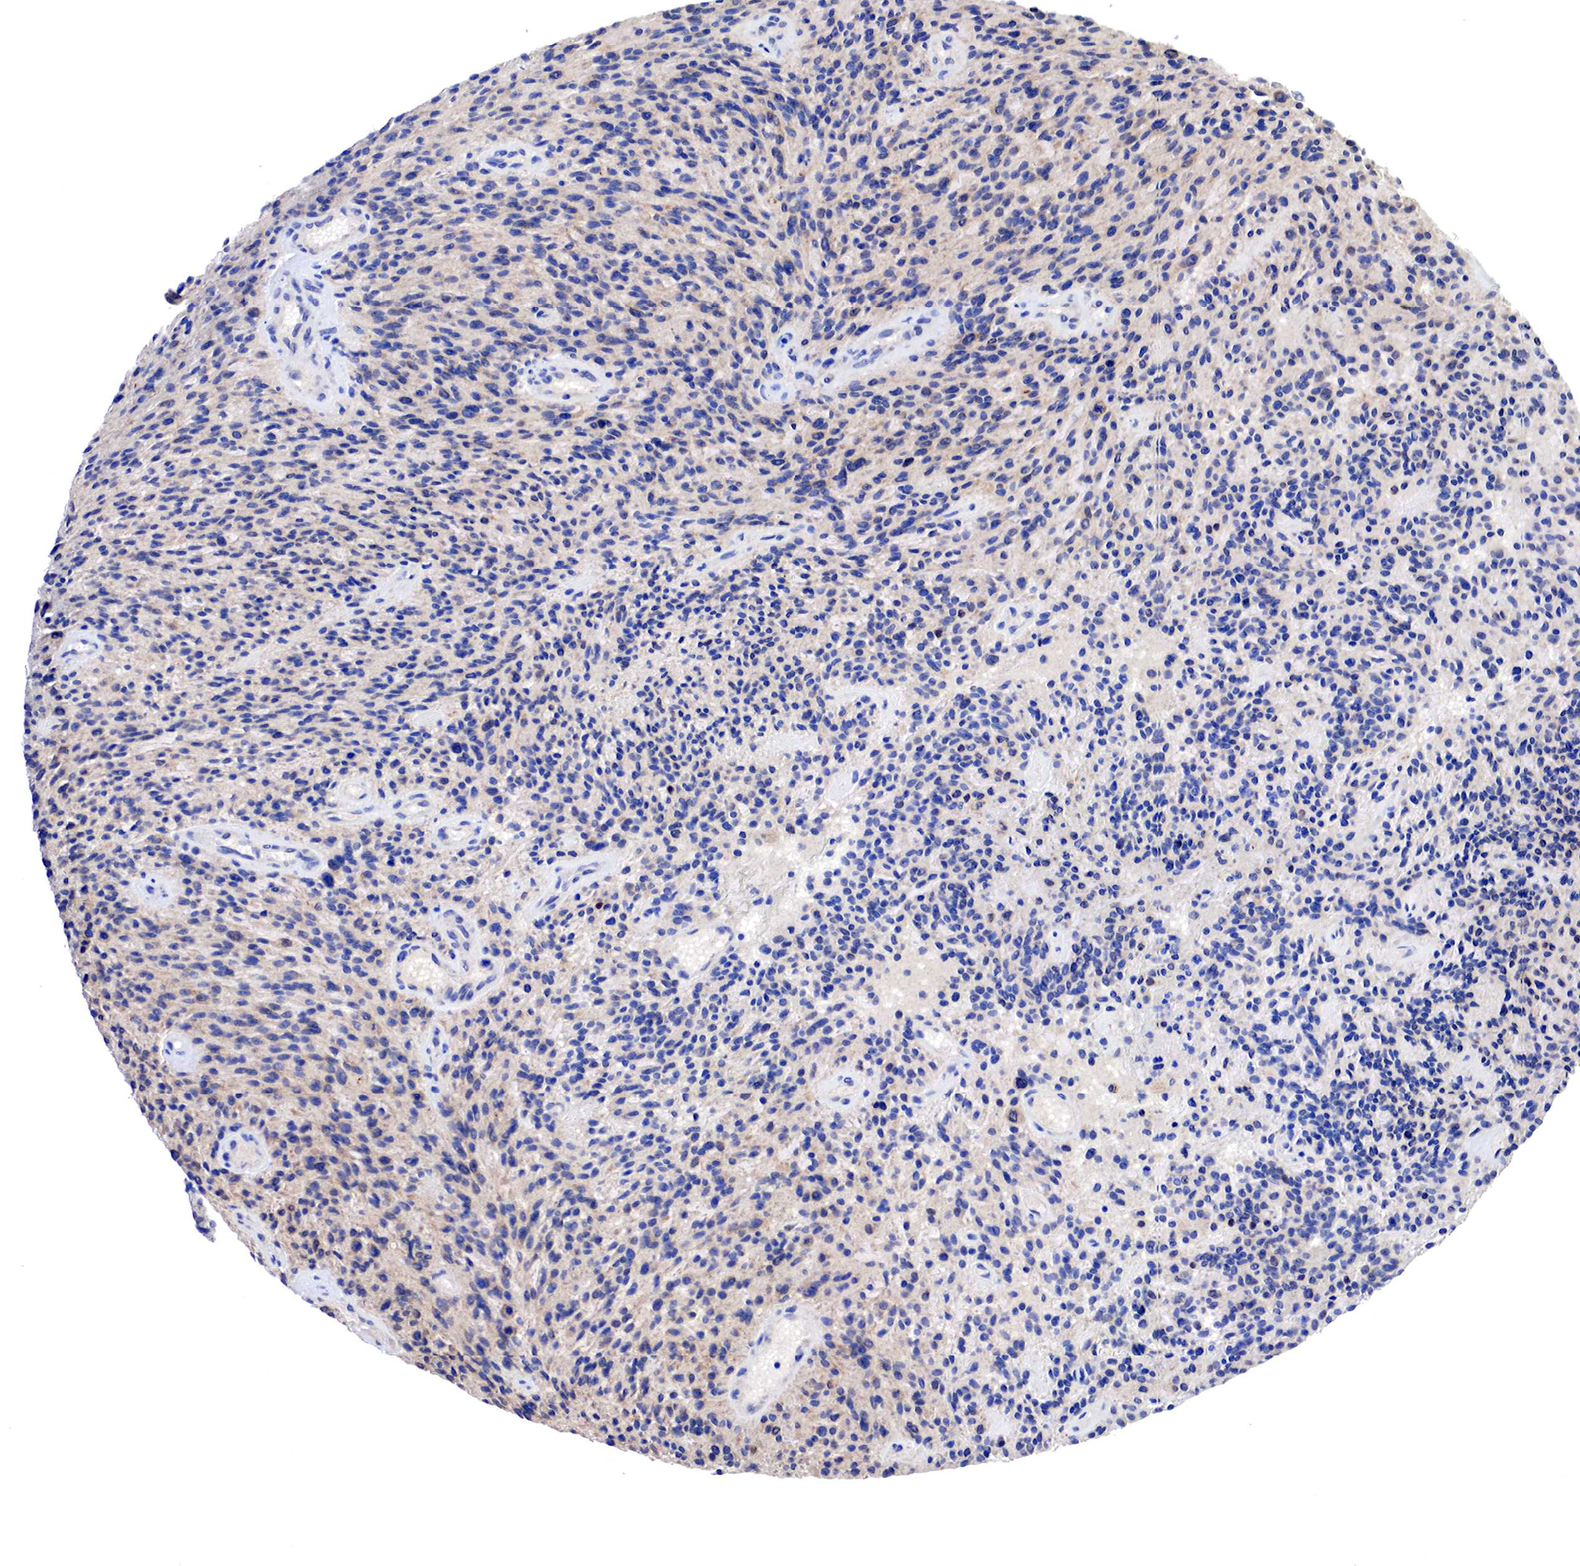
{"staining": {"intensity": "weak", "quantity": "25%-75%", "location": "cytoplasmic/membranous"}, "tissue": "glioma", "cell_type": "Tumor cells", "image_type": "cancer", "snomed": [{"axis": "morphology", "description": "Glioma, malignant, High grade"}, {"axis": "topography", "description": "Brain"}], "caption": "A low amount of weak cytoplasmic/membranous expression is present in about 25%-75% of tumor cells in glioma tissue. (Brightfield microscopy of DAB IHC at high magnification).", "gene": "PABIR2", "patient": {"sex": "female", "age": 13}}